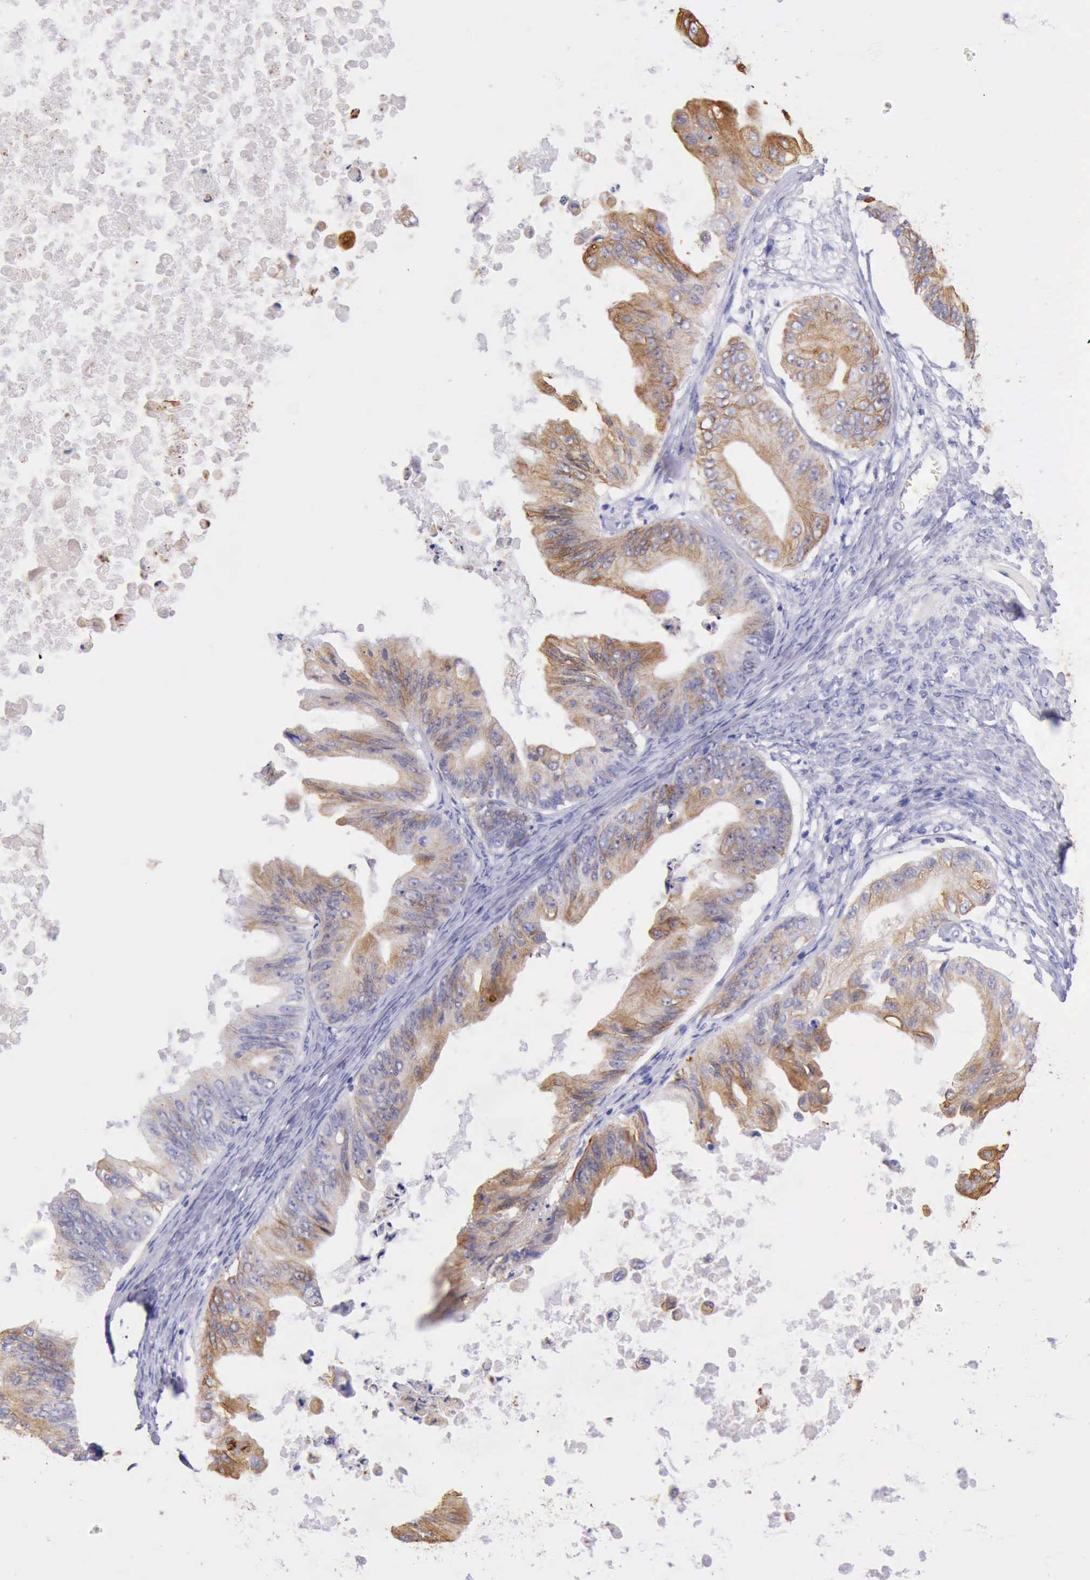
{"staining": {"intensity": "moderate", "quantity": ">75%", "location": "cytoplasmic/membranous"}, "tissue": "ovarian cancer", "cell_type": "Tumor cells", "image_type": "cancer", "snomed": [{"axis": "morphology", "description": "Cystadenocarcinoma, mucinous, NOS"}, {"axis": "topography", "description": "Ovary"}], "caption": "The photomicrograph shows immunohistochemical staining of ovarian cancer. There is moderate cytoplasmic/membranous positivity is appreciated in approximately >75% of tumor cells.", "gene": "KRT8", "patient": {"sex": "female", "age": 37}}